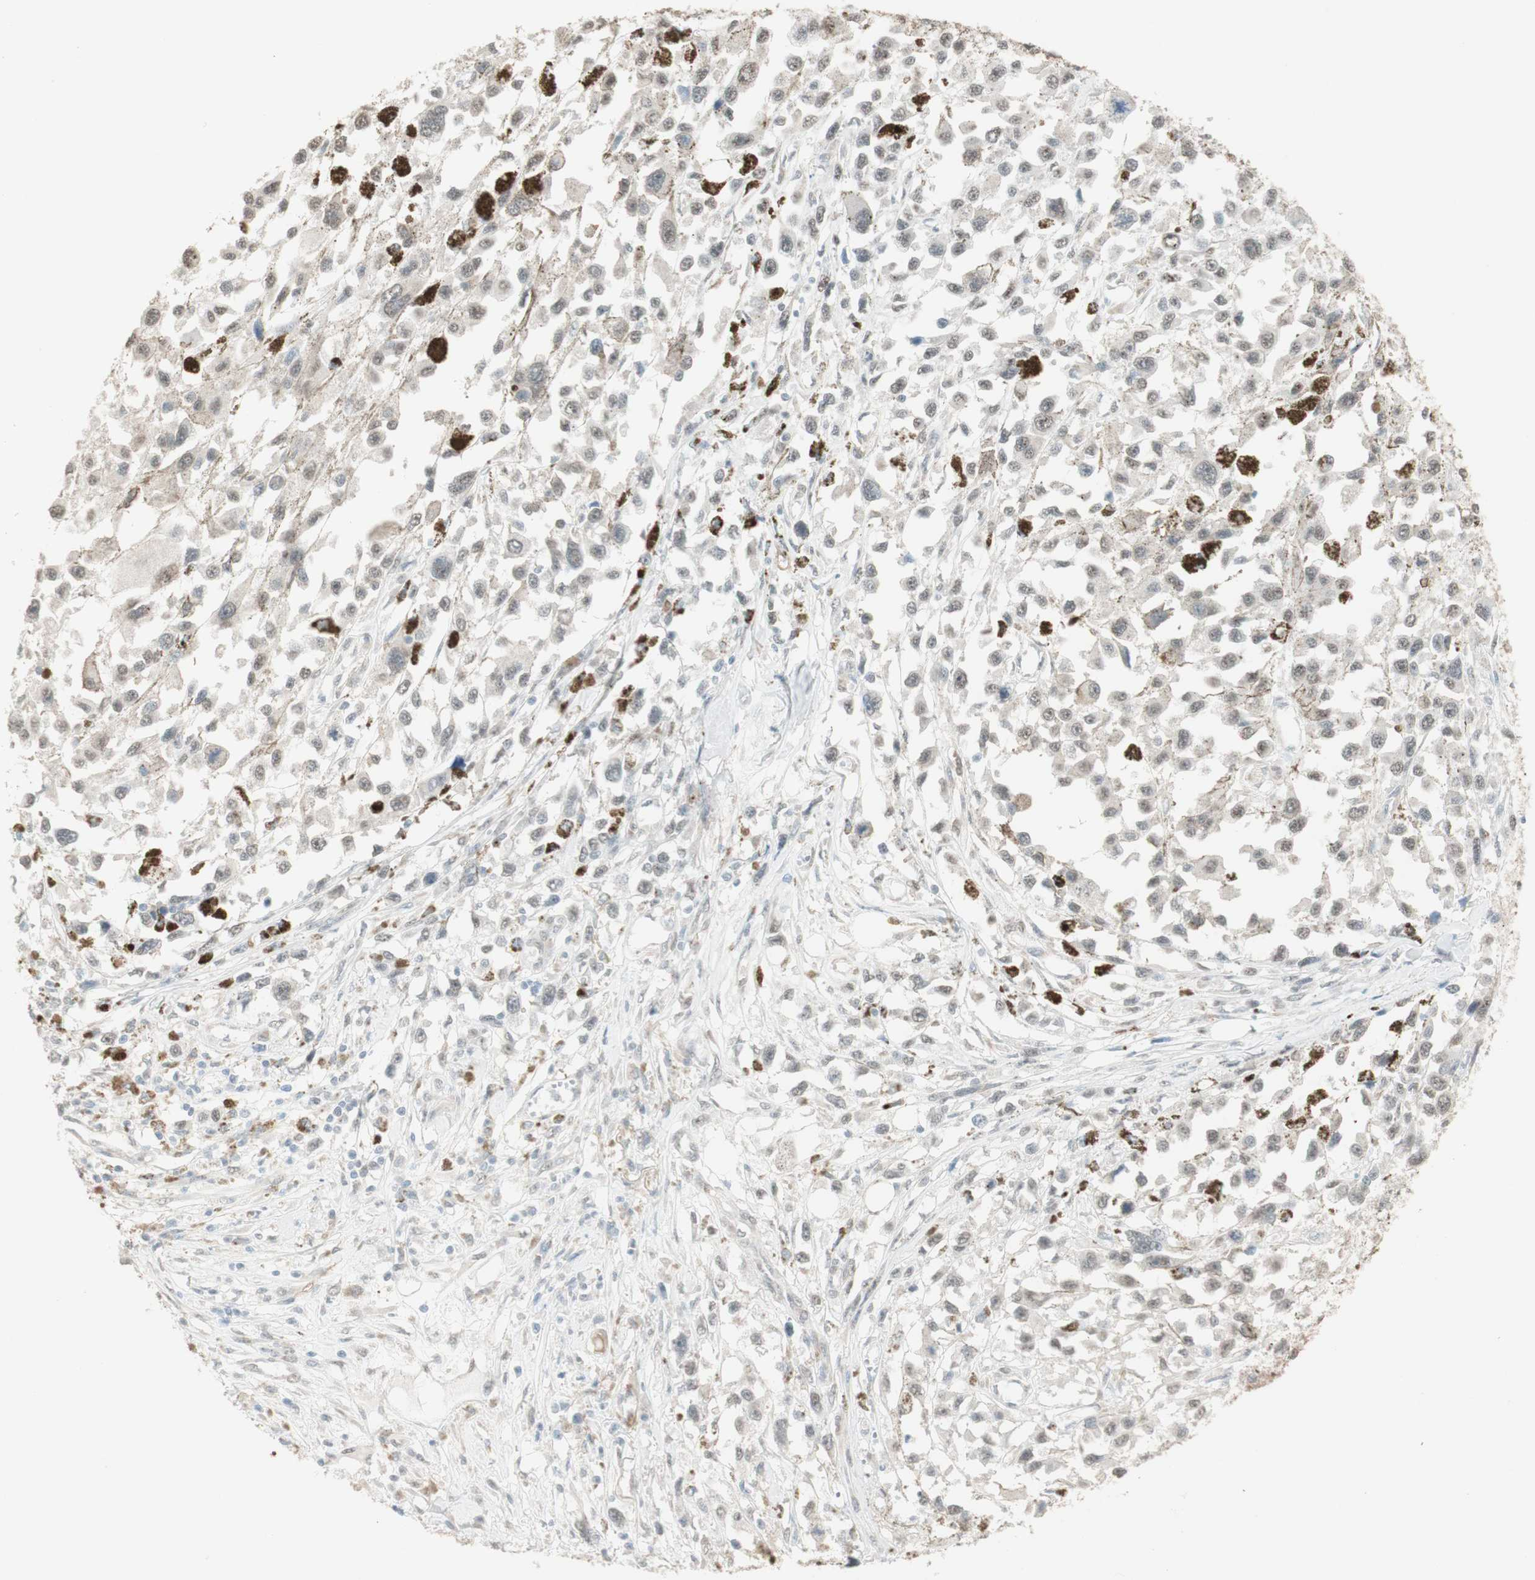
{"staining": {"intensity": "negative", "quantity": "none", "location": "none"}, "tissue": "melanoma", "cell_type": "Tumor cells", "image_type": "cancer", "snomed": [{"axis": "morphology", "description": "Malignant melanoma, Metastatic site"}, {"axis": "topography", "description": "Lymph node"}], "caption": "A photomicrograph of melanoma stained for a protein displays no brown staining in tumor cells.", "gene": "MUC3A", "patient": {"sex": "male", "age": 59}}